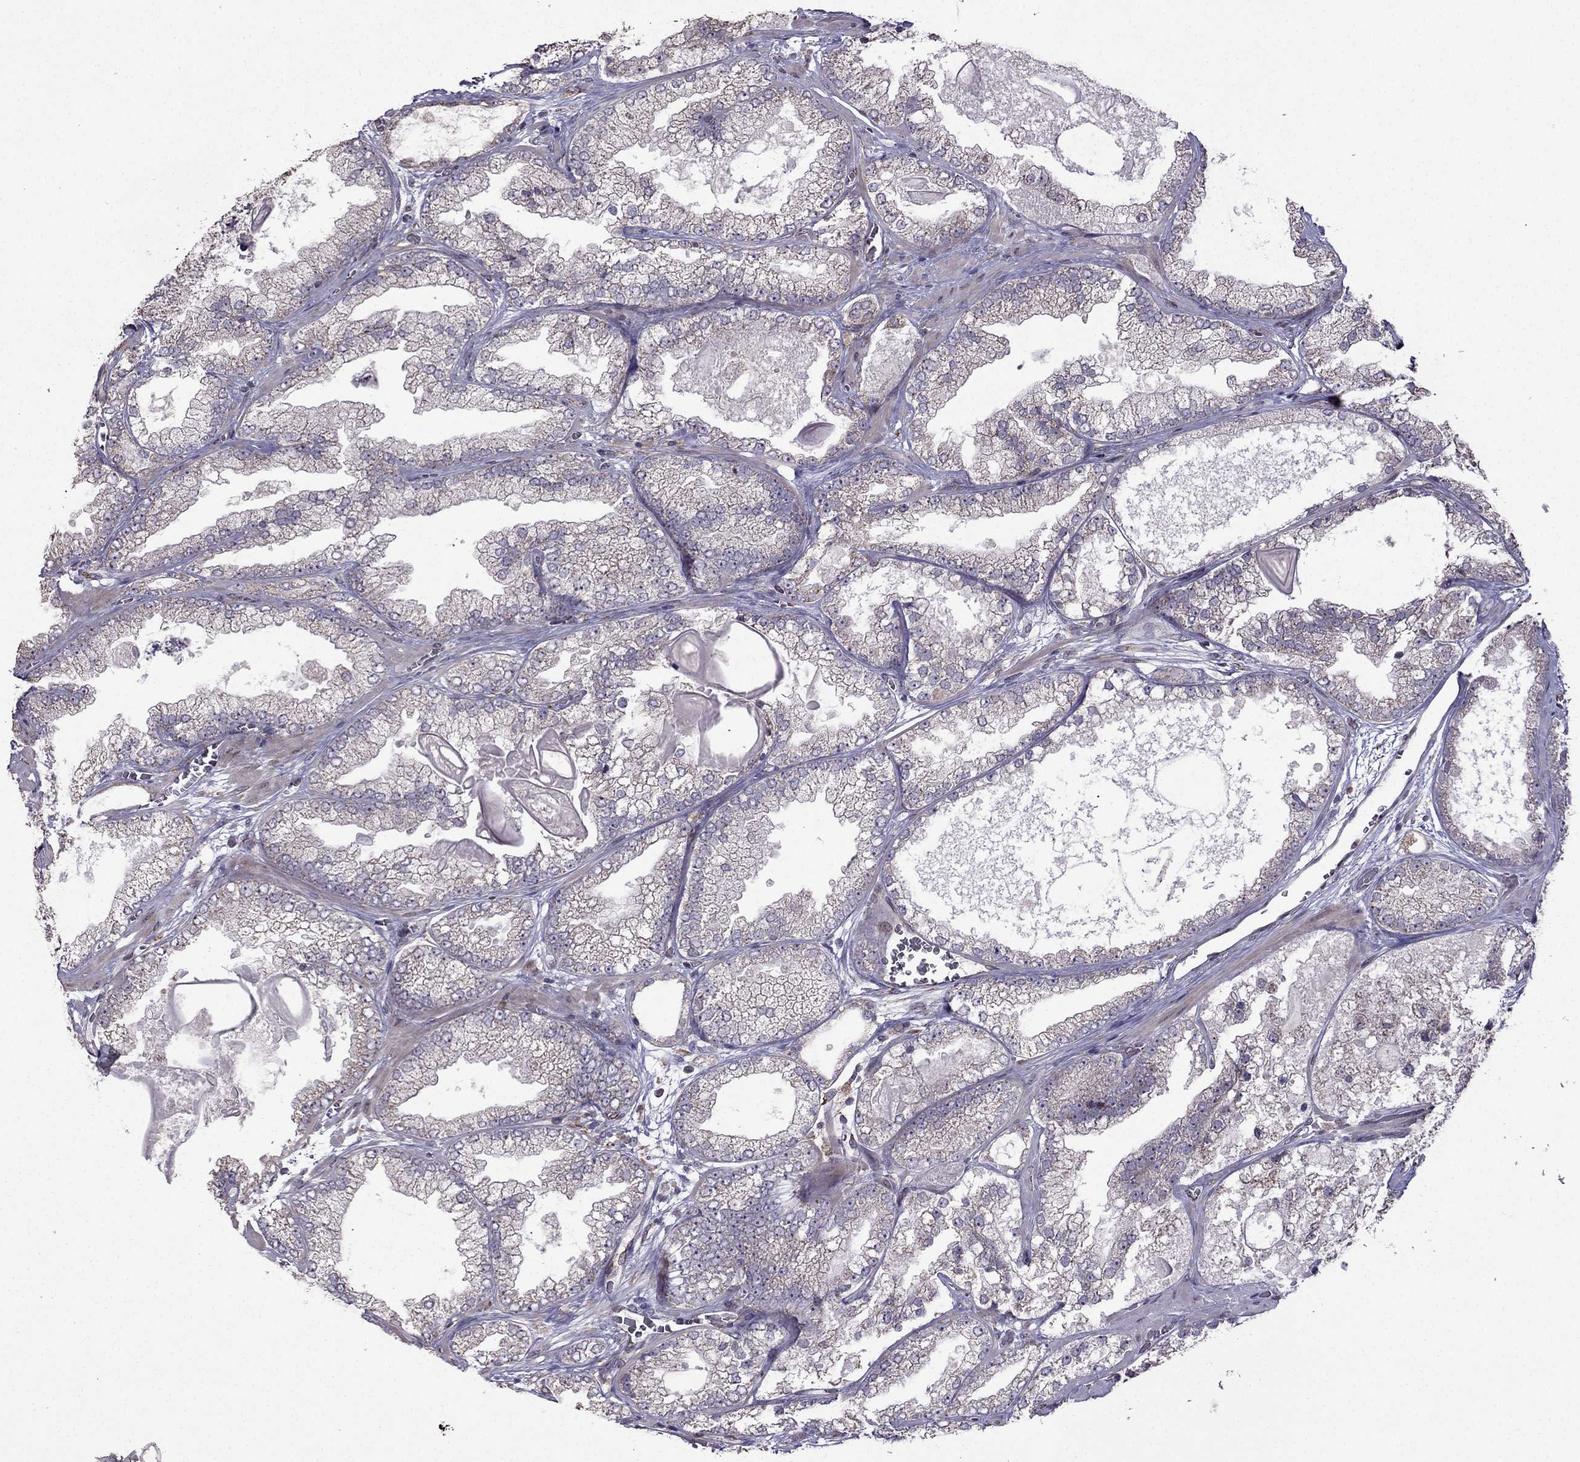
{"staining": {"intensity": "negative", "quantity": "none", "location": "none"}, "tissue": "prostate cancer", "cell_type": "Tumor cells", "image_type": "cancer", "snomed": [{"axis": "morphology", "description": "Adenocarcinoma, Low grade"}, {"axis": "topography", "description": "Prostate"}], "caption": "Immunohistochemistry (IHC) image of adenocarcinoma (low-grade) (prostate) stained for a protein (brown), which demonstrates no positivity in tumor cells. Nuclei are stained in blue.", "gene": "IKBIP", "patient": {"sex": "male", "age": 57}}